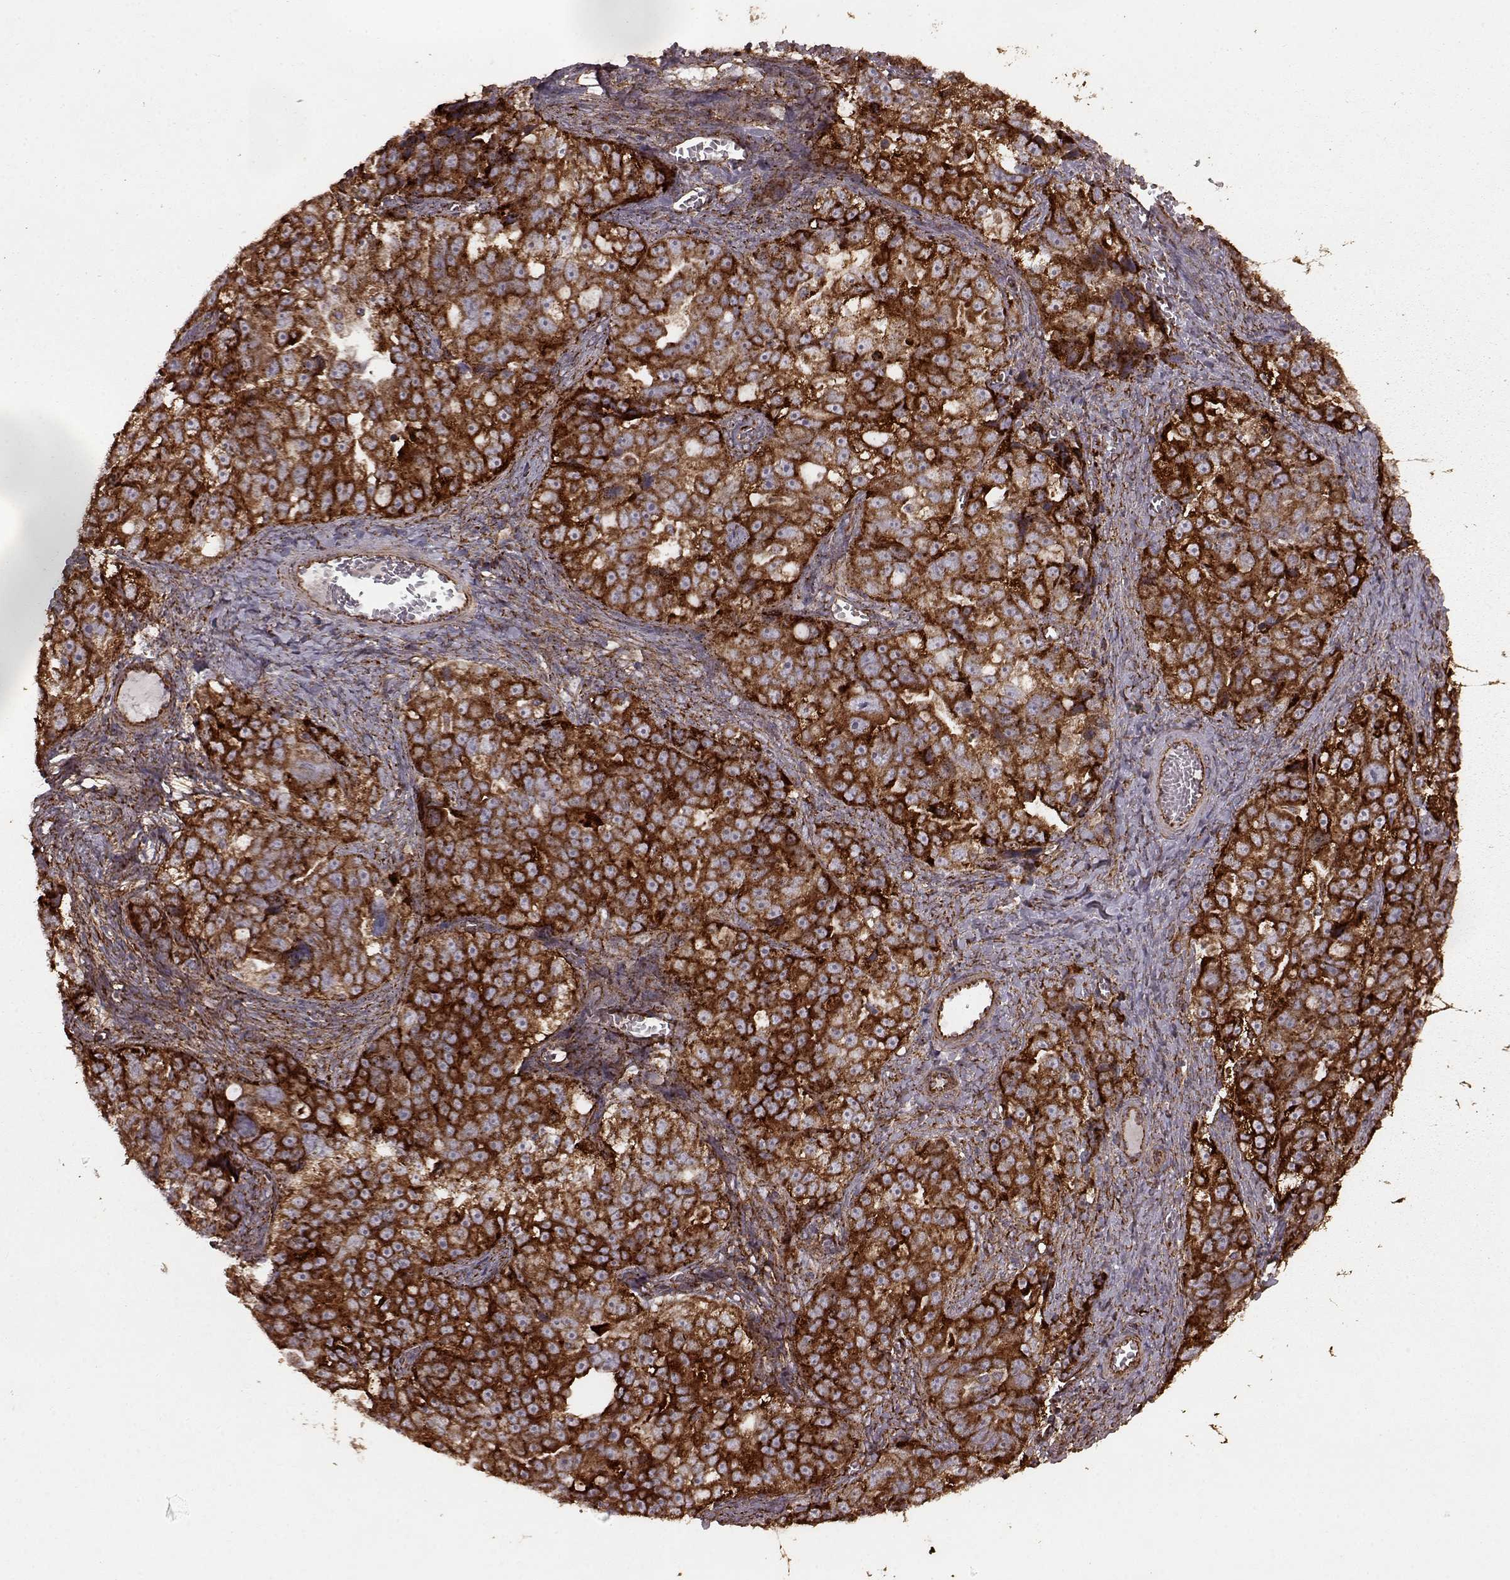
{"staining": {"intensity": "strong", "quantity": ">75%", "location": "cytoplasmic/membranous"}, "tissue": "ovarian cancer", "cell_type": "Tumor cells", "image_type": "cancer", "snomed": [{"axis": "morphology", "description": "Cystadenocarcinoma, serous, NOS"}, {"axis": "topography", "description": "Ovary"}], "caption": "About >75% of tumor cells in human serous cystadenocarcinoma (ovarian) show strong cytoplasmic/membranous protein positivity as visualized by brown immunohistochemical staining.", "gene": "FXN", "patient": {"sex": "female", "age": 51}}